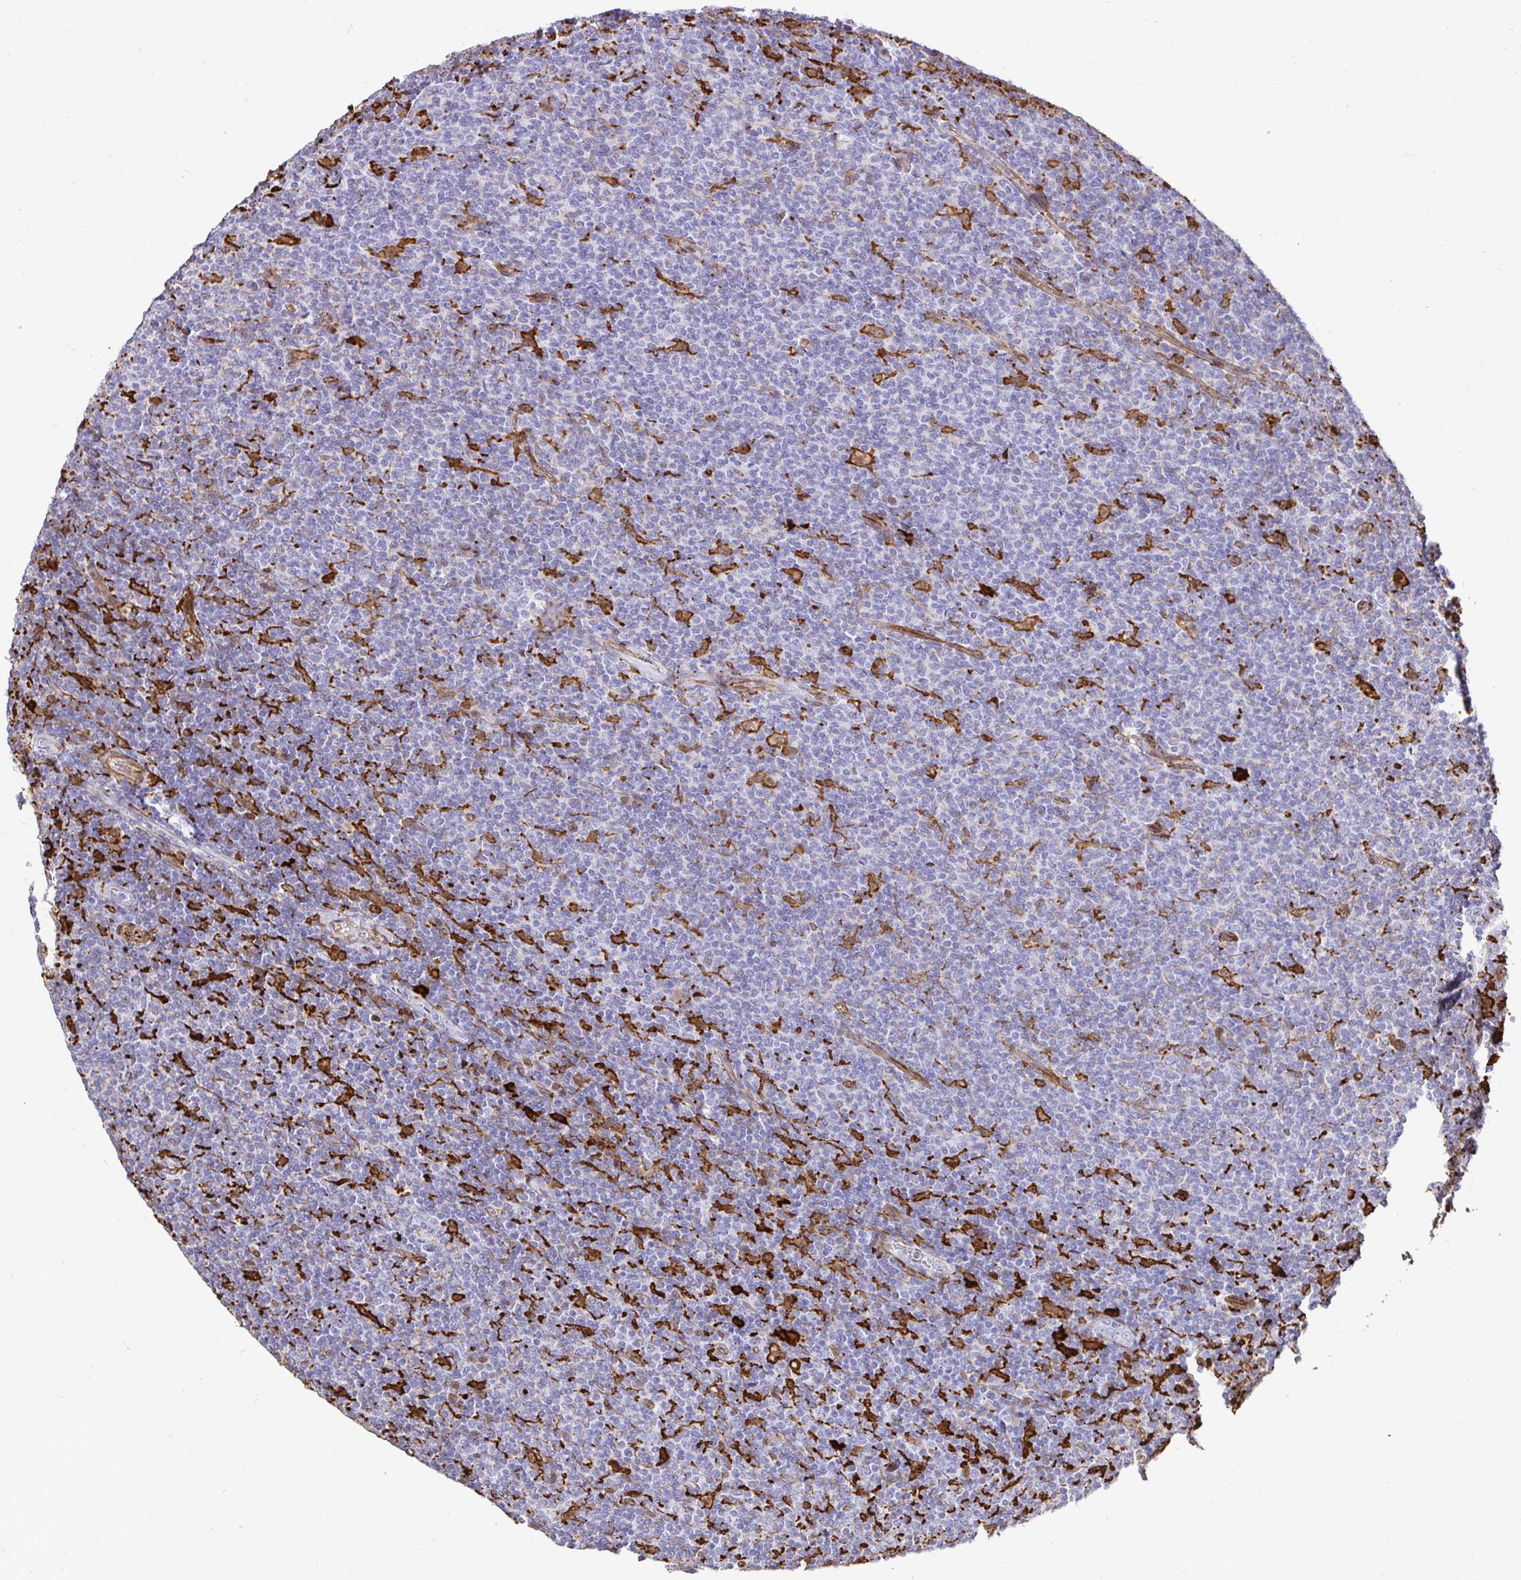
{"staining": {"intensity": "negative", "quantity": "none", "location": "none"}, "tissue": "lymphoma", "cell_type": "Tumor cells", "image_type": "cancer", "snomed": [{"axis": "morphology", "description": "Malignant lymphoma, non-Hodgkin's type, Low grade"}, {"axis": "topography", "description": "Lymph node"}], "caption": "This is an IHC histopathology image of human lymphoma. There is no staining in tumor cells.", "gene": "GSN", "patient": {"sex": "male", "age": 52}}